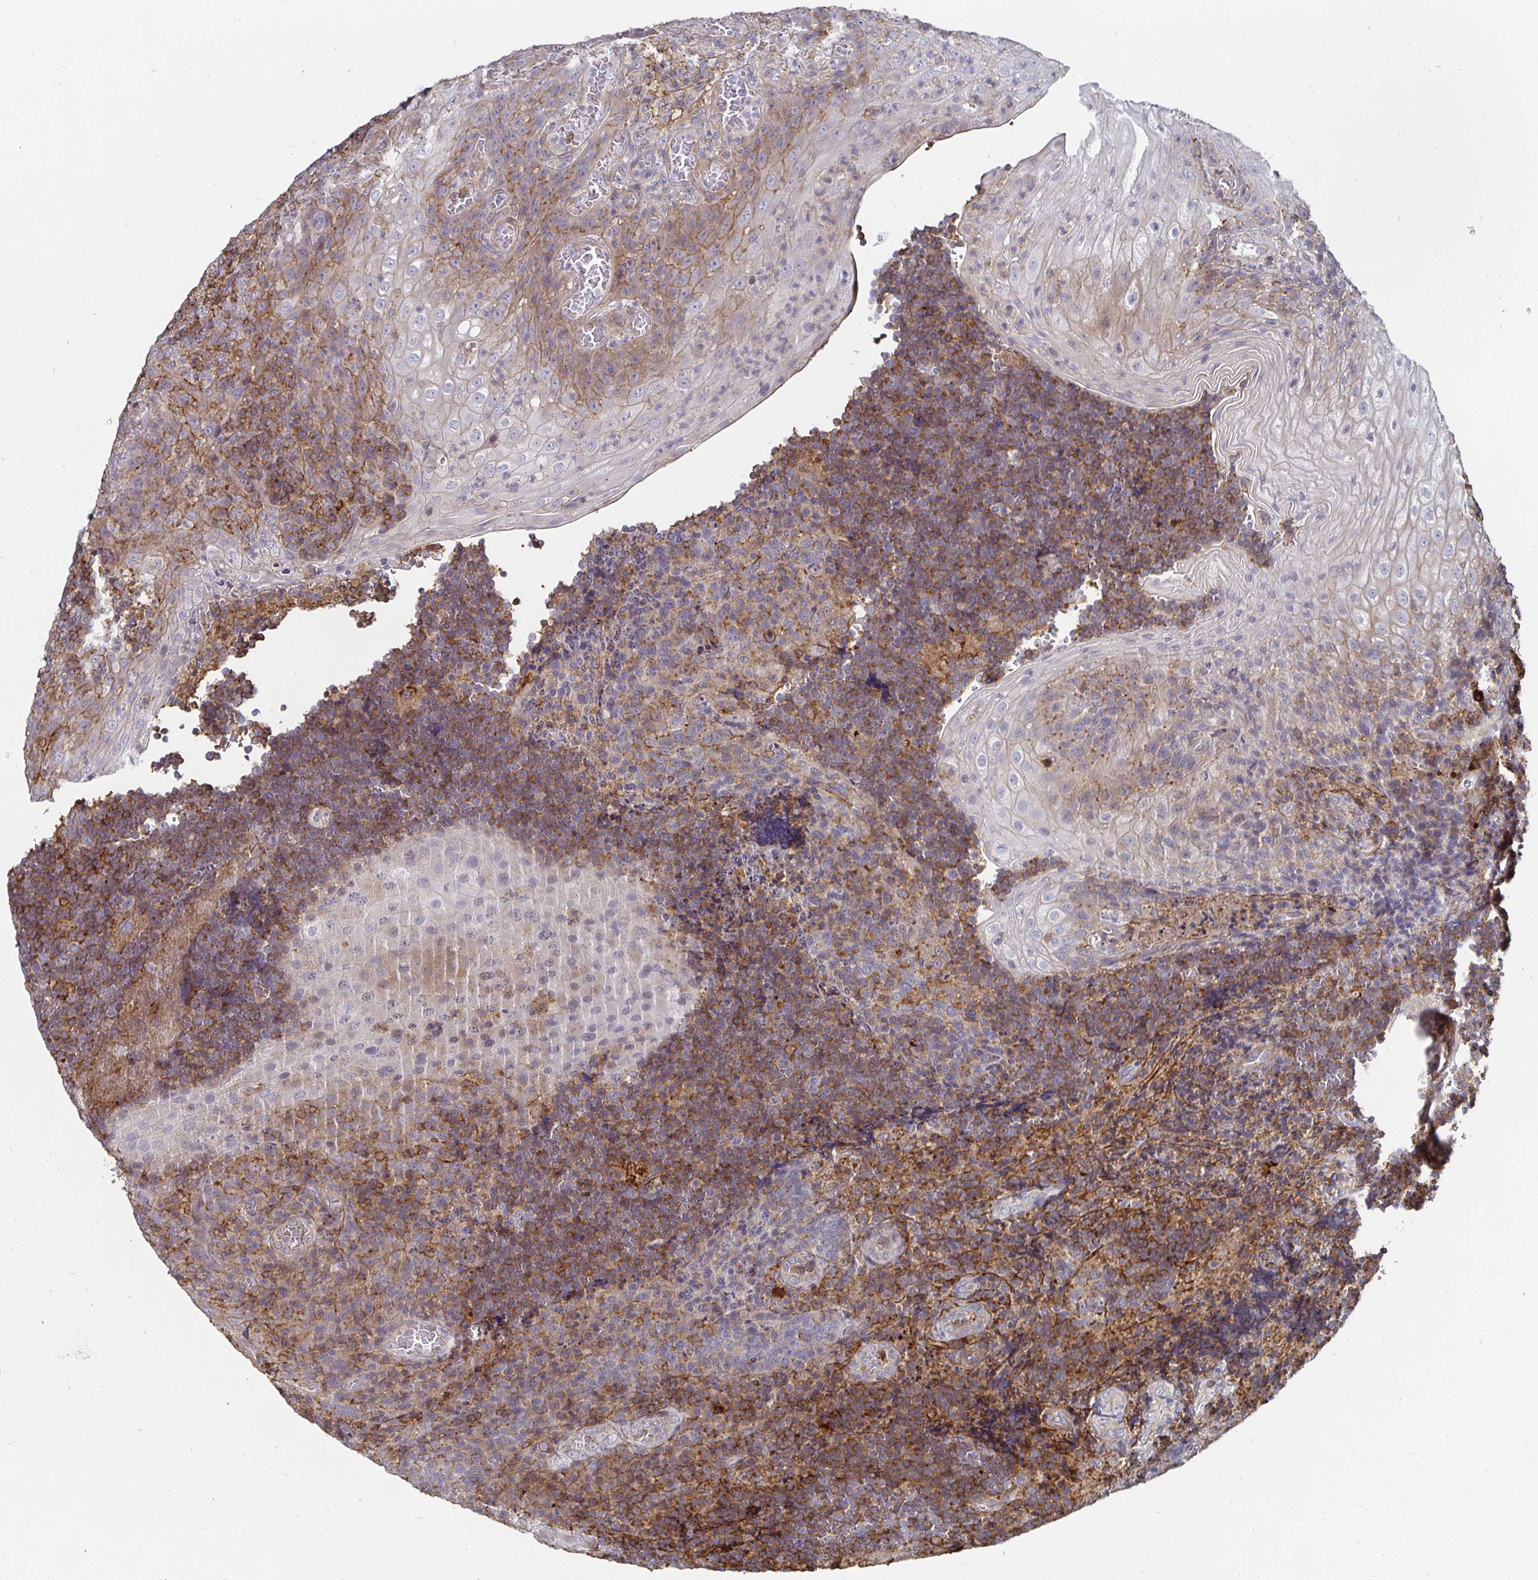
{"staining": {"intensity": "negative", "quantity": "none", "location": "none"}, "tissue": "tonsil", "cell_type": "Germinal center cells", "image_type": "normal", "snomed": [{"axis": "morphology", "description": "Normal tissue, NOS"}, {"axis": "topography", "description": "Tonsil"}], "caption": "This is a histopathology image of IHC staining of normal tonsil, which shows no positivity in germinal center cells.", "gene": "GJA4", "patient": {"sex": "male", "age": 17}}